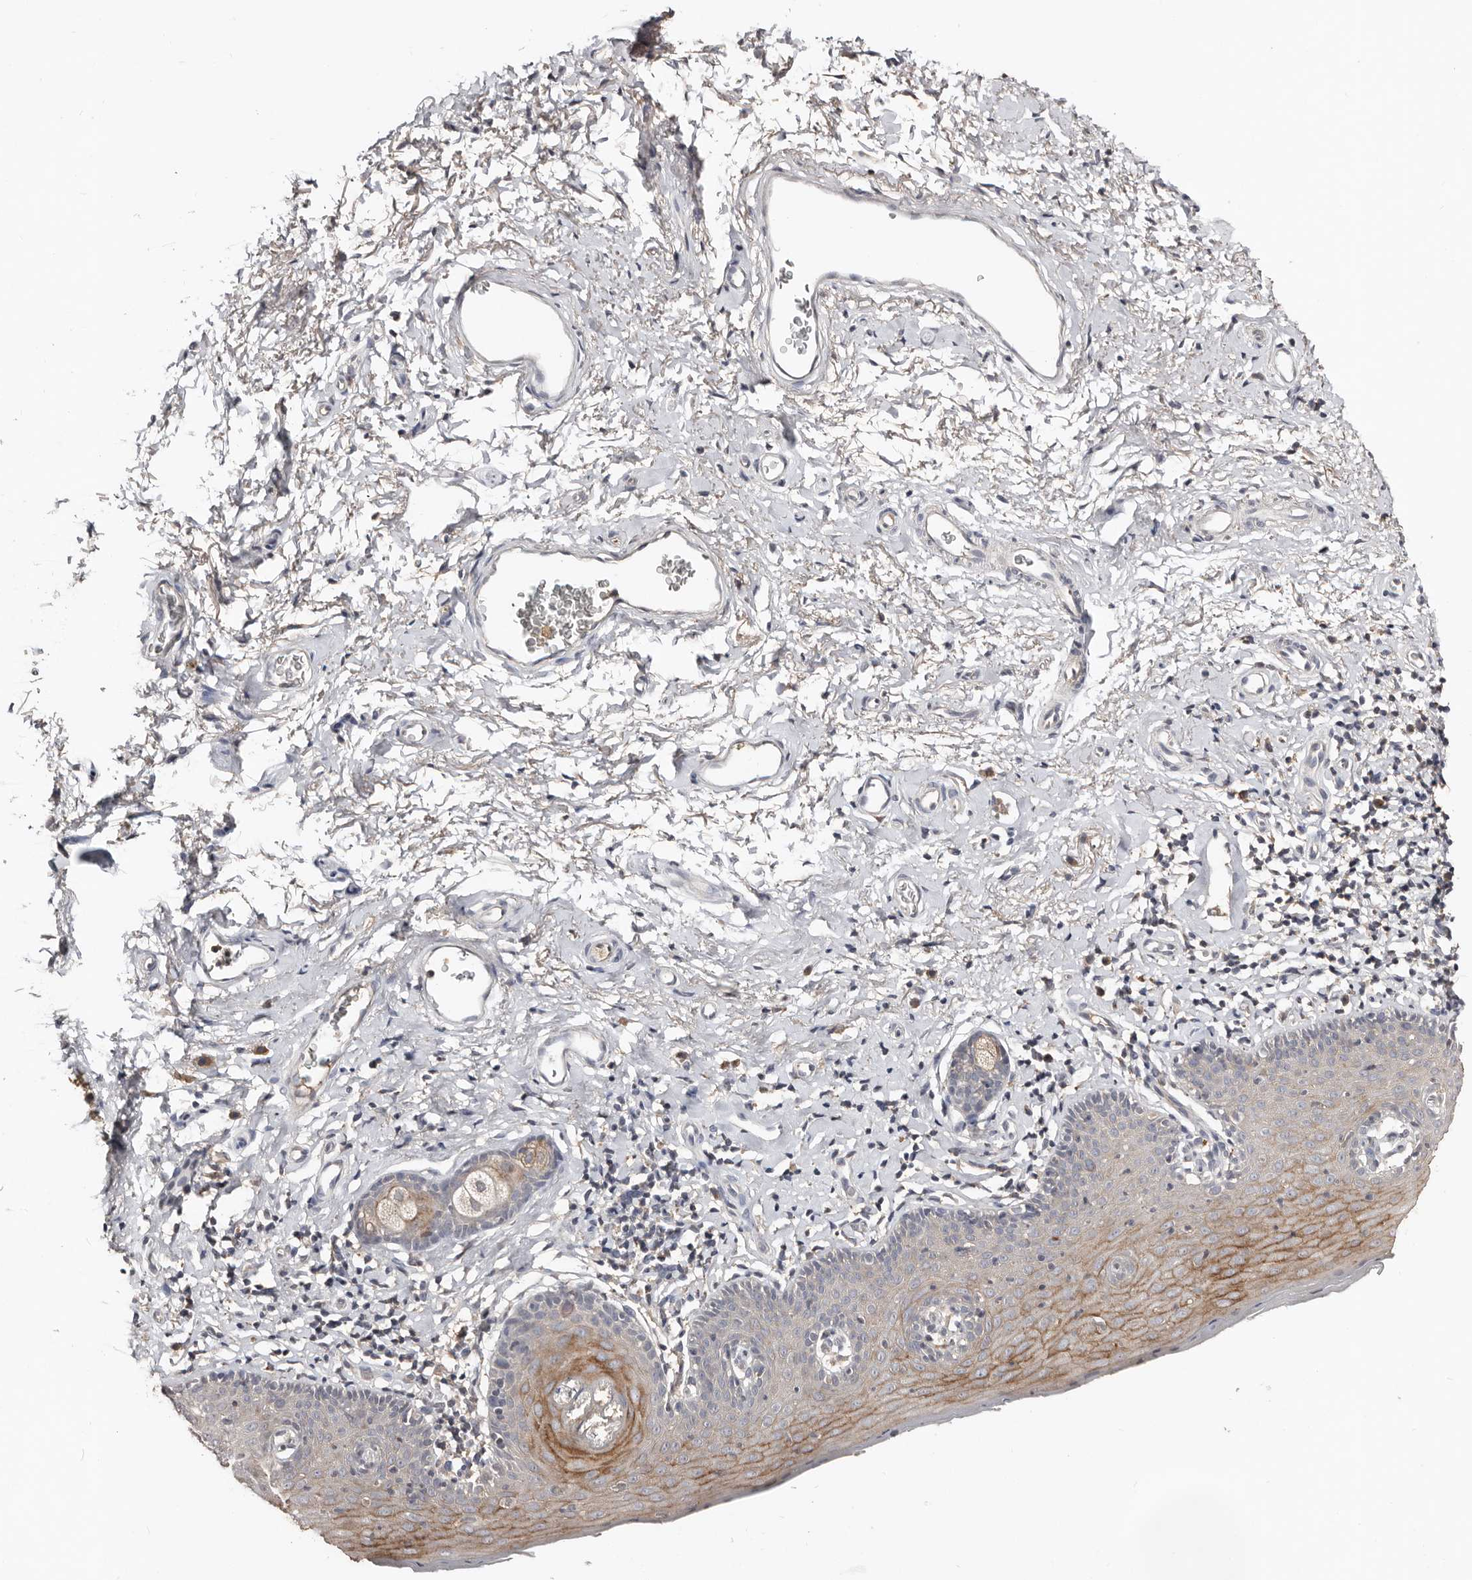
{"staining": {"intensity": "moderate", "quantity": "<25%", "location": "cytoplasmic/membranous"}, "tissue": "skin", "cell_type": "Epidermal cells", "image_type": "normal", "snomed": [{"axis": "morphology", "description": "Normal tissue, NOS"}, {"axis": "topography", "description": "Vulva"}], "caption": "A high-resolution image shows immunohistochemistry staining of normal skin, which shows moderate cytoplasmic/membranous expression in approximately <25% of epidermal cells.", "gene": "SLC39A2", "patient": {"sex": "female", "age": 66}}